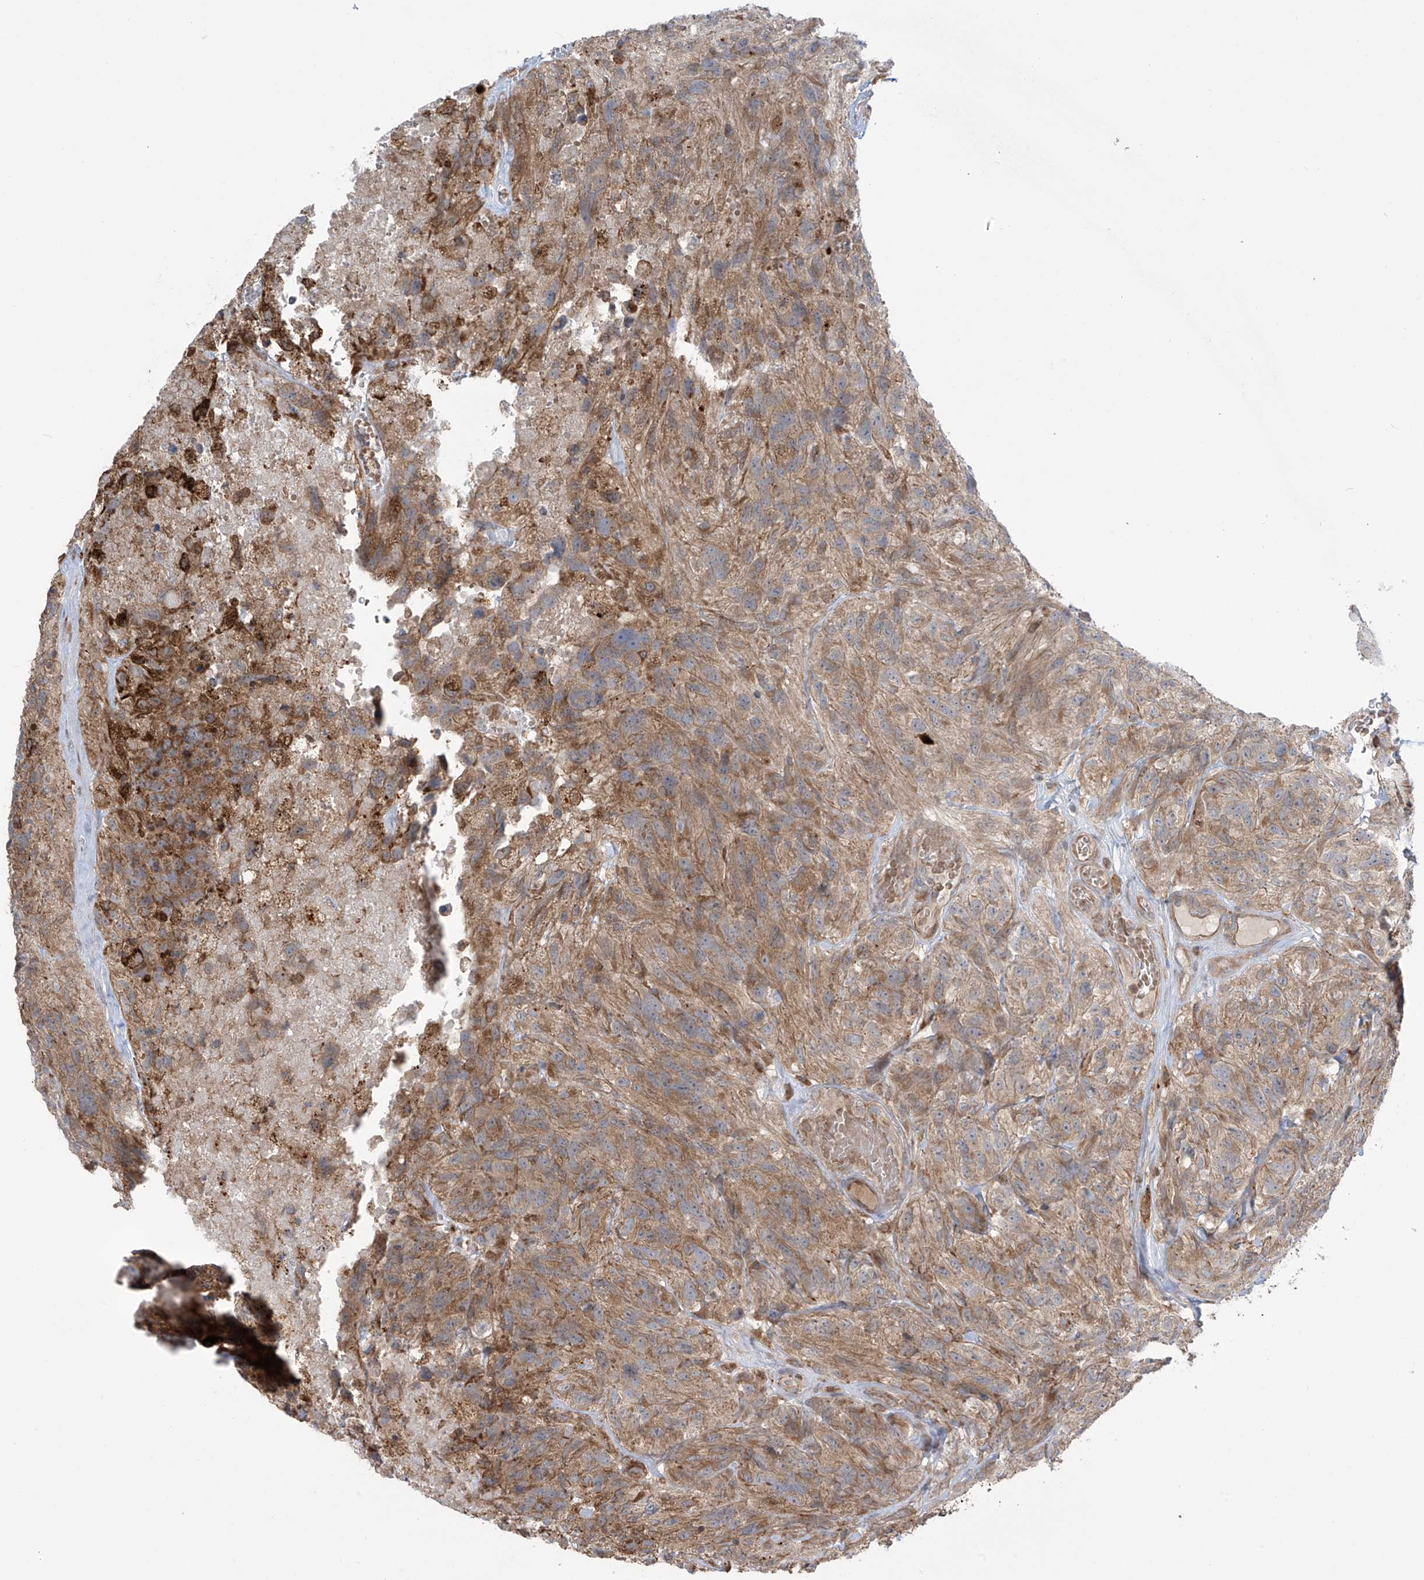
{"staining": {"intensity": "moderate", "quantity": ">75%", "location": "cytoplasmic/membranous"}, "tissue": "glioma", "cell_type": "Tumor cells", "image_type": "cancer", "snomed": [{"axis": "morphology", "description": "Glioma, malignant, High grade"}, {"axis": "topography", "description": "Brain"}], "caption": "Brown immunohistochemical staining in high-grade glioma (malignant) exhibits moderate cytoplasmic/membranous positivity in about >75% of tumor cells. The protein is shown in brown color, while the nuclei are stained blue.", "gene": "PPAT", "patient": {"sex": "male", "age": 69}}